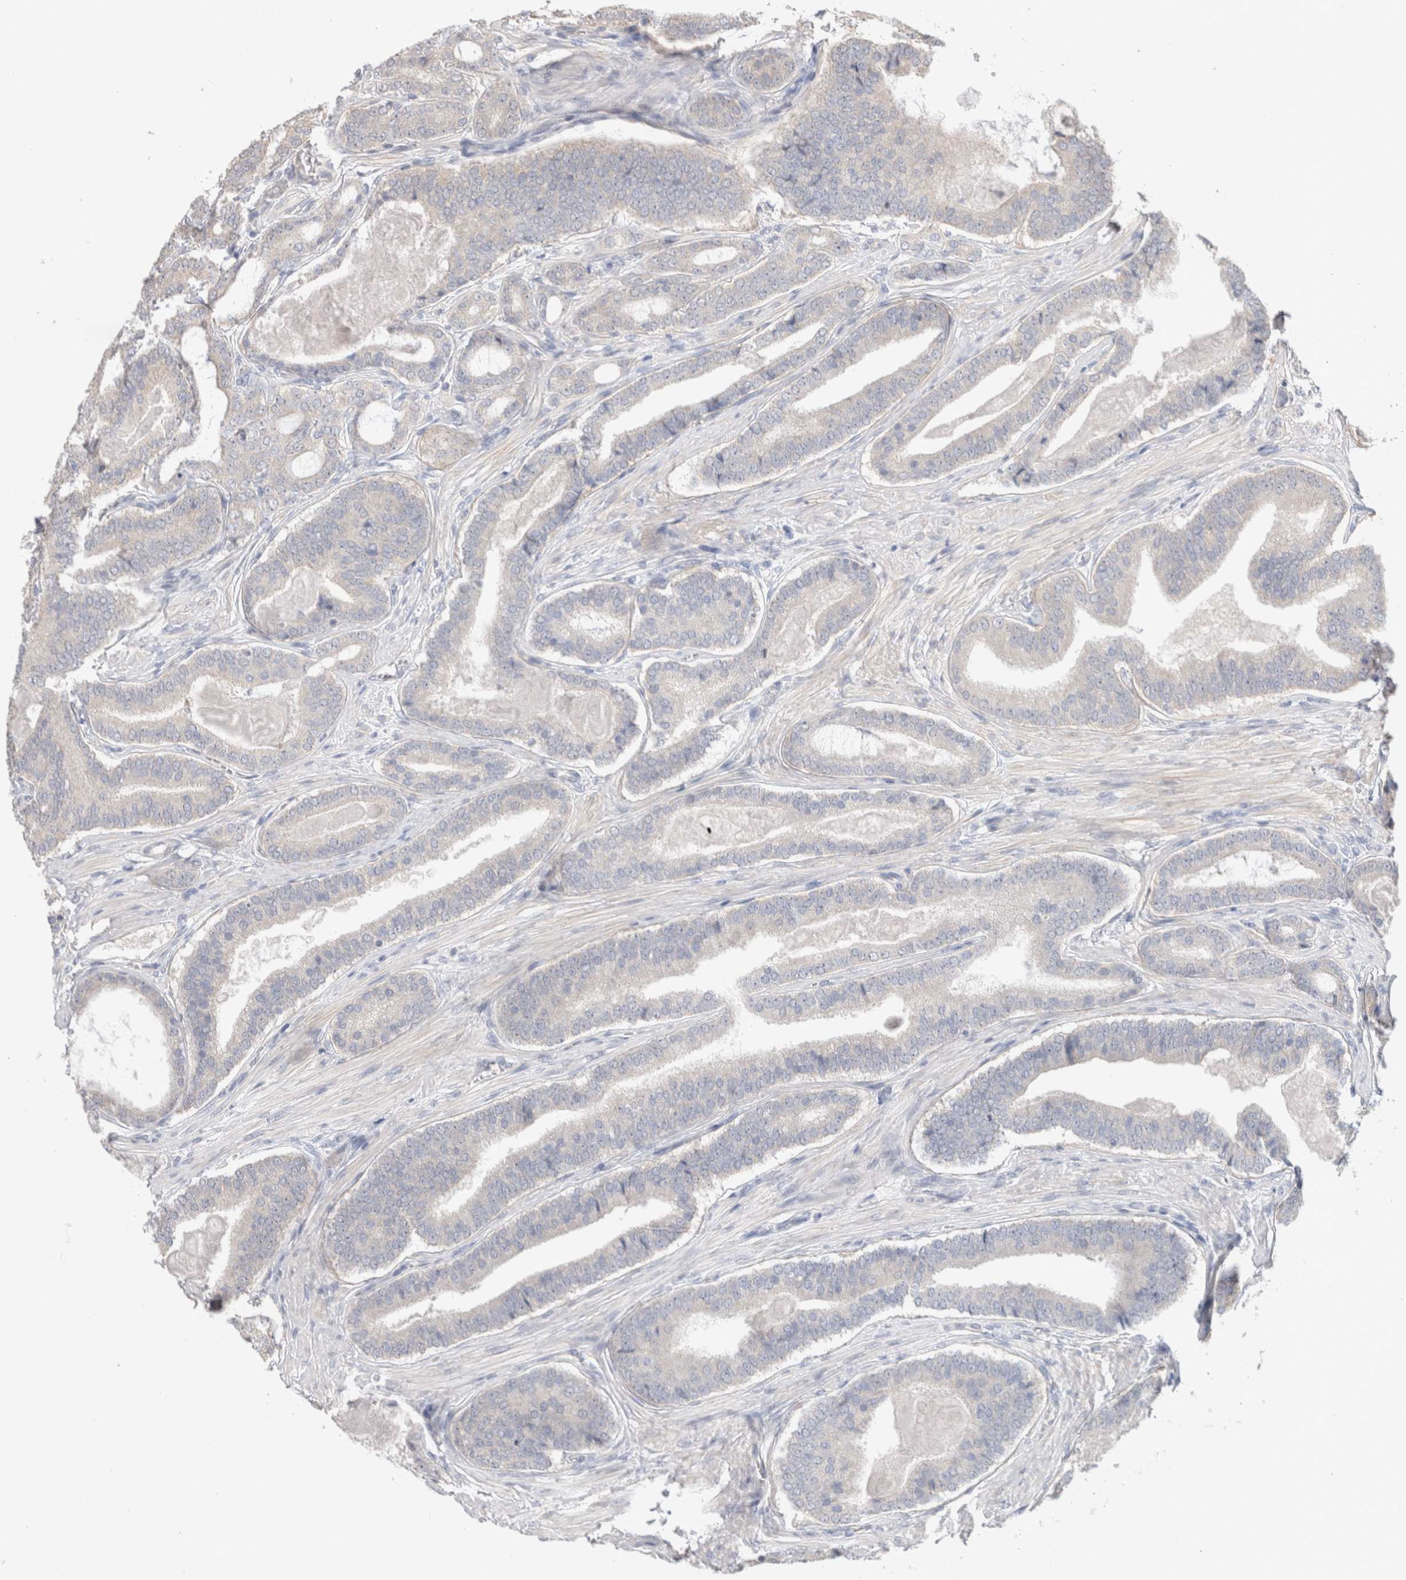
{"staining": {"intensity": "negative", "quantity": "none", "location": "none"}, "tissue": "prostate cancer", "cell_type": "Tumor cells", "image_type": "cancer", "snomed": [{"axis": "morphology", "description": "Adenocarcinoma, High grade"}, {"axis": "topography", "description": "Prostate"}], "caption": "DAB immunohistochemical staining of high-grade adenocarcinoma (prostate) shows no significant staining in tumor cells.", "gene": "DMD", "patient": {"sex": "male", "age": 60}}